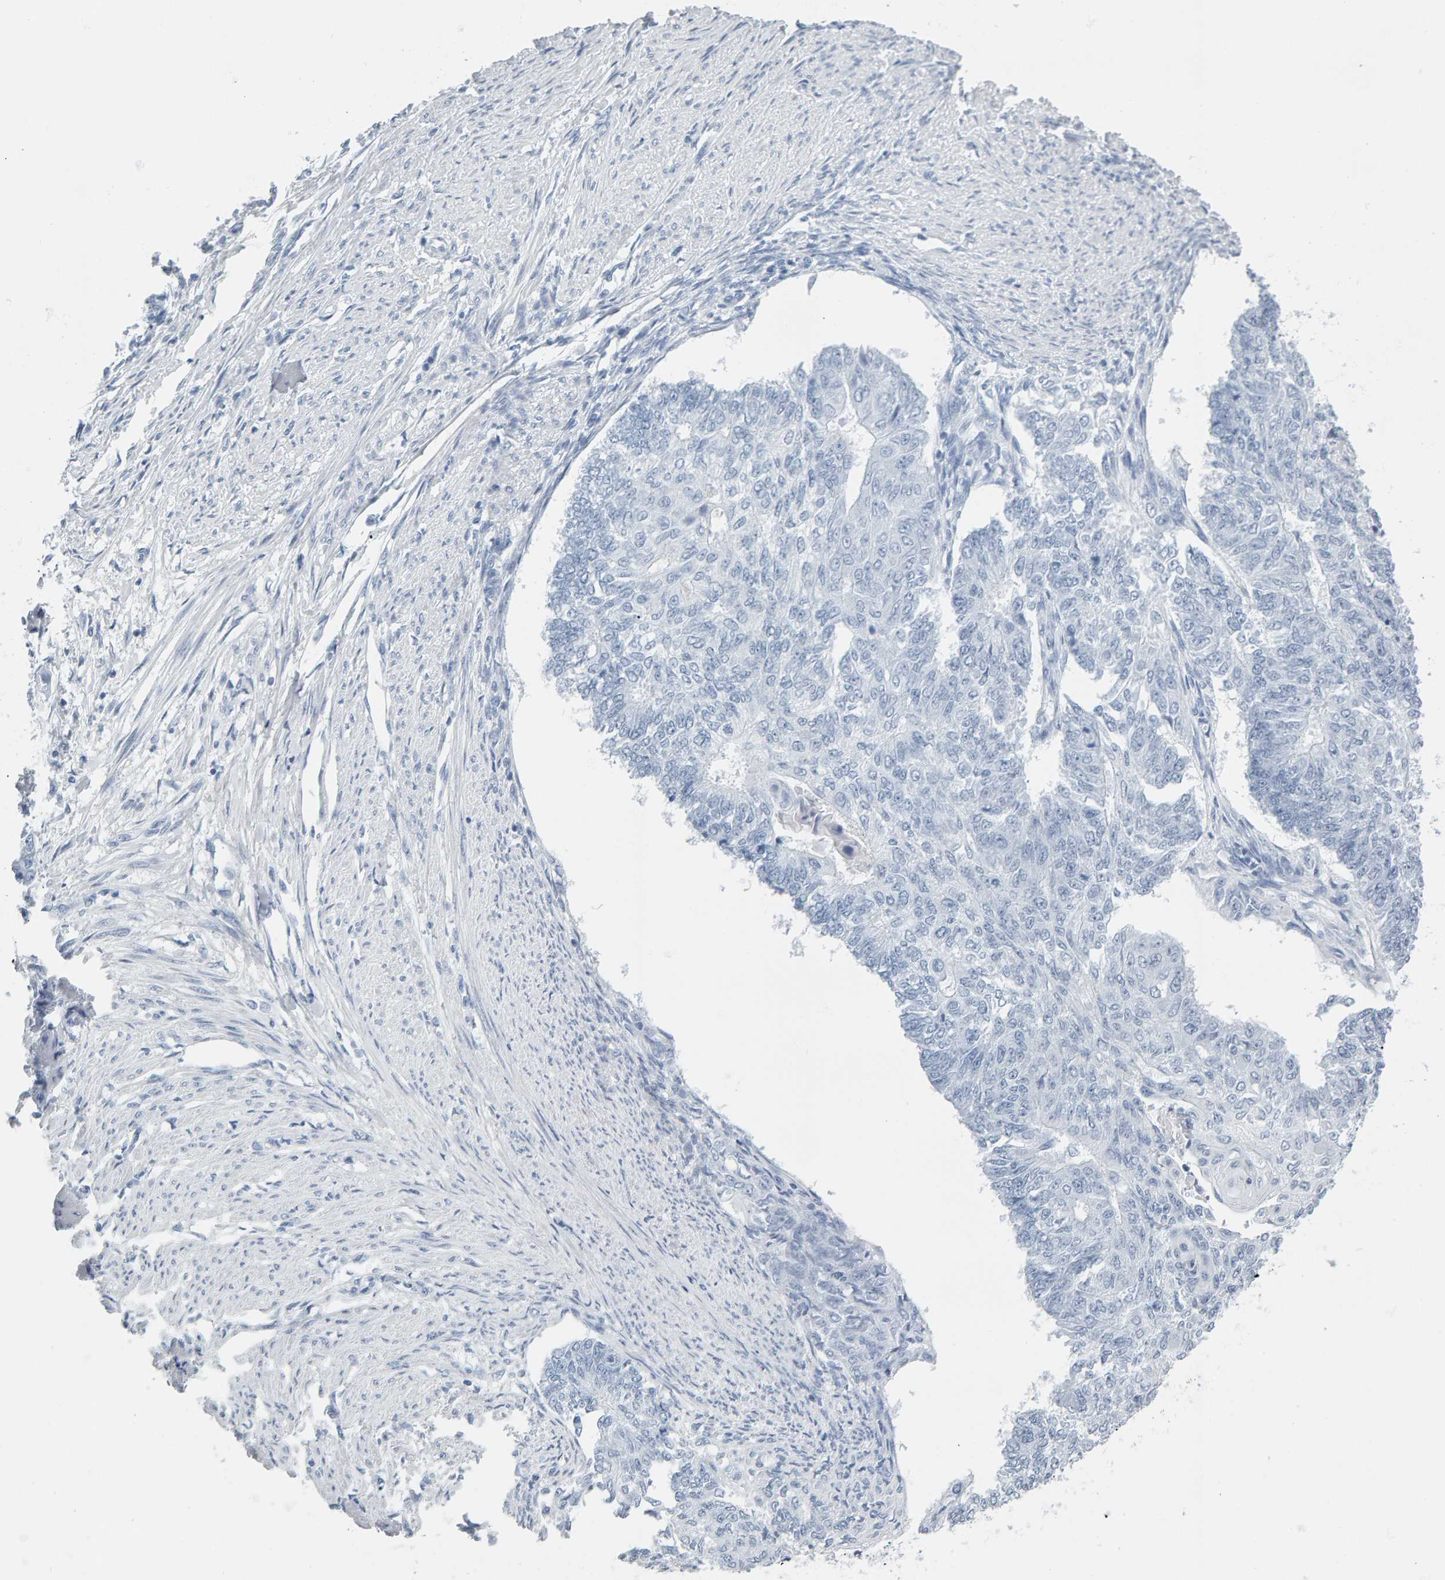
{"staining": {"intensity": "negative", "quantity": "none", "location": "none"}, "tissue": "endometrial cancer", "cell_type": "Tumor cells", "image_type": "cancer", "snomed": [{"axis": "morphology", "description": "Adenocarcinoma, NOS"}, {"axis": "topography", "description": "Endometrium"}], "caption": "Human endometrial cancer (adenocarcinoma) stained for a protein using IHC displays no expression in tumor cells.", "gene": "SPACA3", "patient": {"sex": "female", "age": 32}}